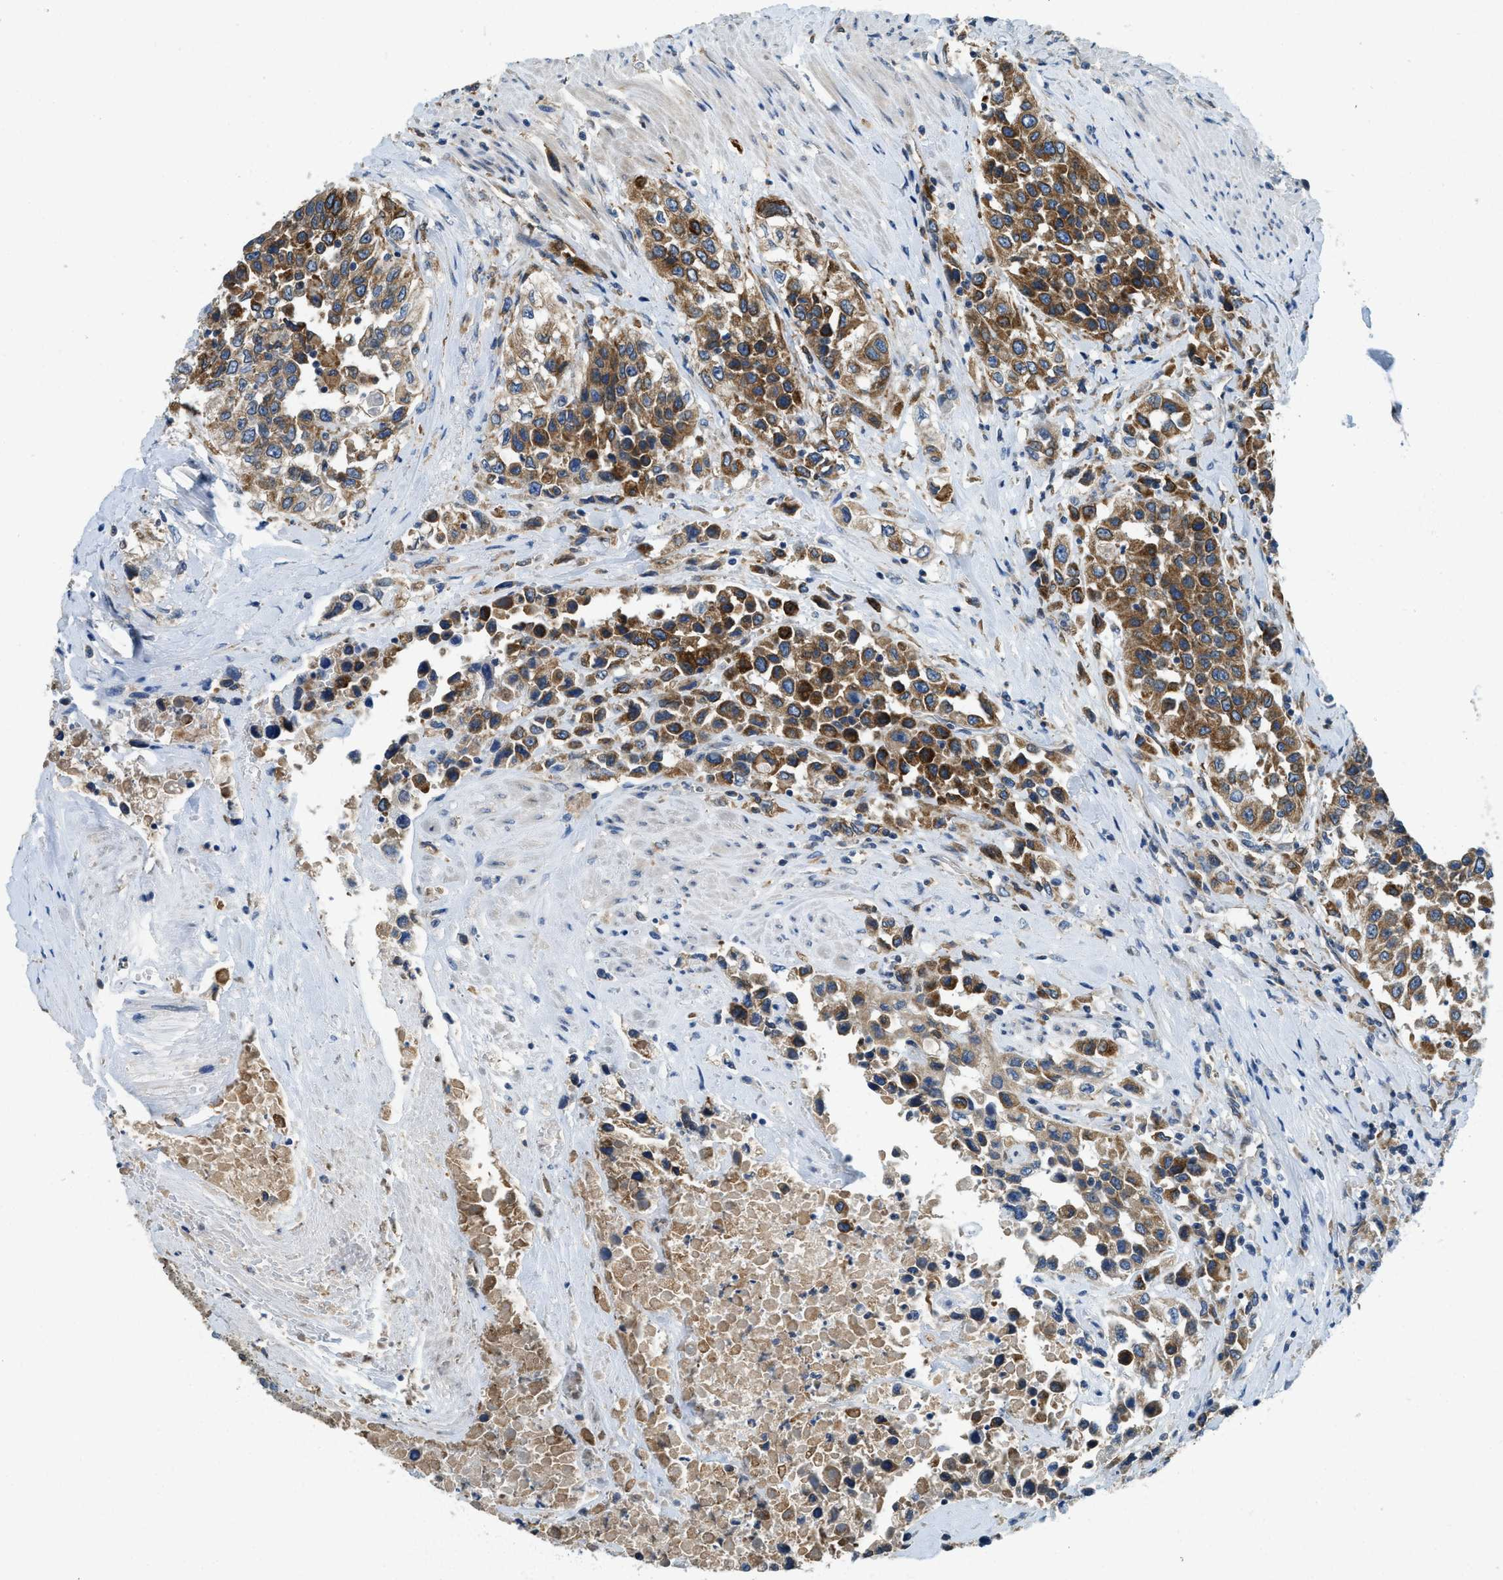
{"staining": {"intensity": "moderate", "quantity": ">75%", "location": "cytoplasmic/membranous"}, "tissue": "urothelial cancer", "cell_type": "Tumor cells", "image_type": "cancer", "snomed": [{"axis": "morphology", "description": "Urothelial carcinoma, High grade"}, {"axis": "topography", "description": "Urinary bladder"}], "caption": "Urothelial cancer stained for a protein (brown) exhibits moderate cytoplasmic/membranous positive expression in approximately >75% of tumor cells.", "gene": "BCAP31", "patient": {"sex": "female", "age": 80}}